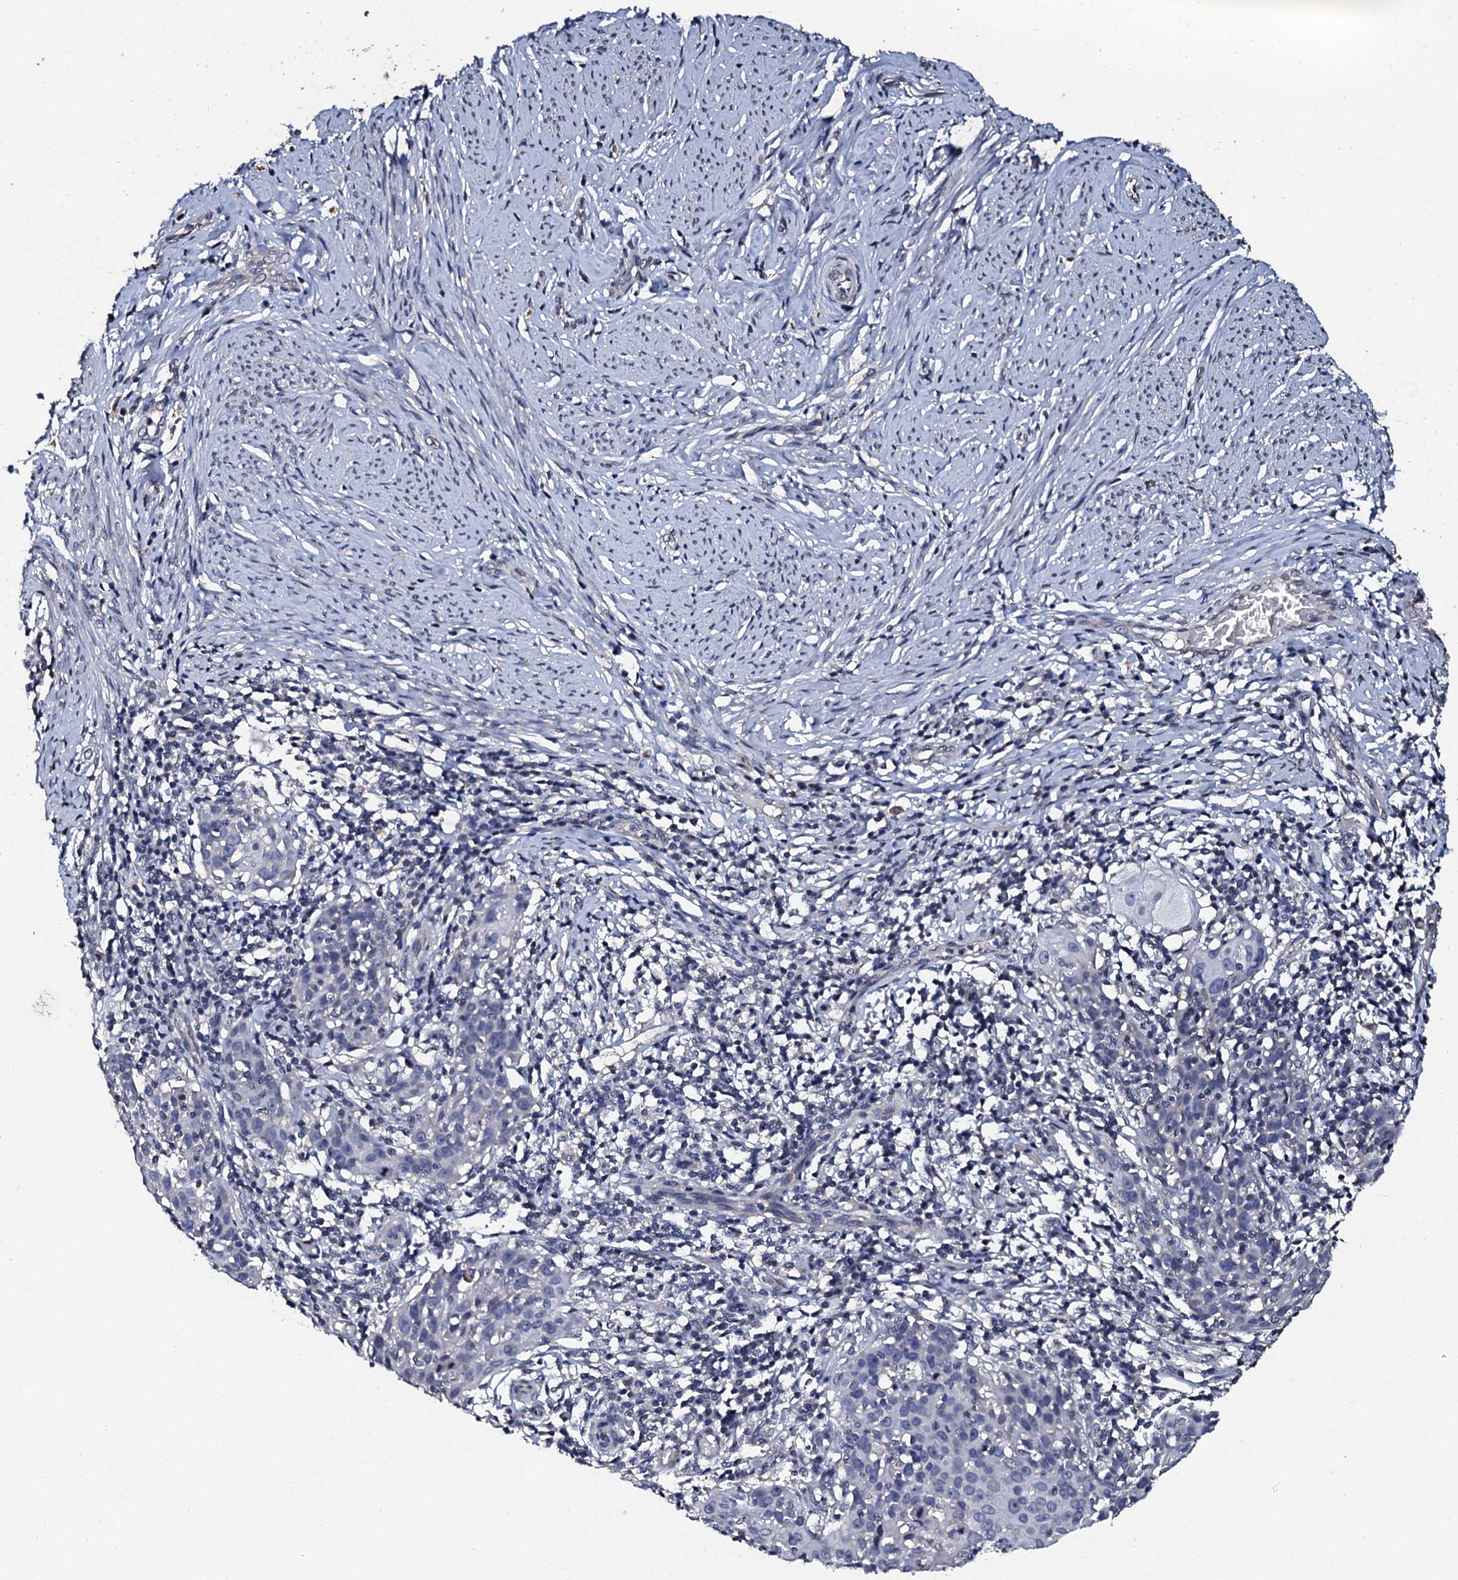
{"staining": {"intensity": "negative", "quantity": "none", "location": "none"}, "tissue": "cervical cancer", "cell_type": "Tumor cells", "image_type": "cancer", "snomed": [{"axis": "morphology", "description": "Squamous cell carcinoma, NOS"}, {"axis": "topography", "description": "Cervix"}], "caption": "Tumor cells are negative for brown protein staining in cervical cancer. (DAB (3,3'-diaminobenzidine) immunohistochemistry (IHC) with hematoxylin counter stain).", "gene": "SLC37A4", "patient": {"sex": "female", "age": 50}}